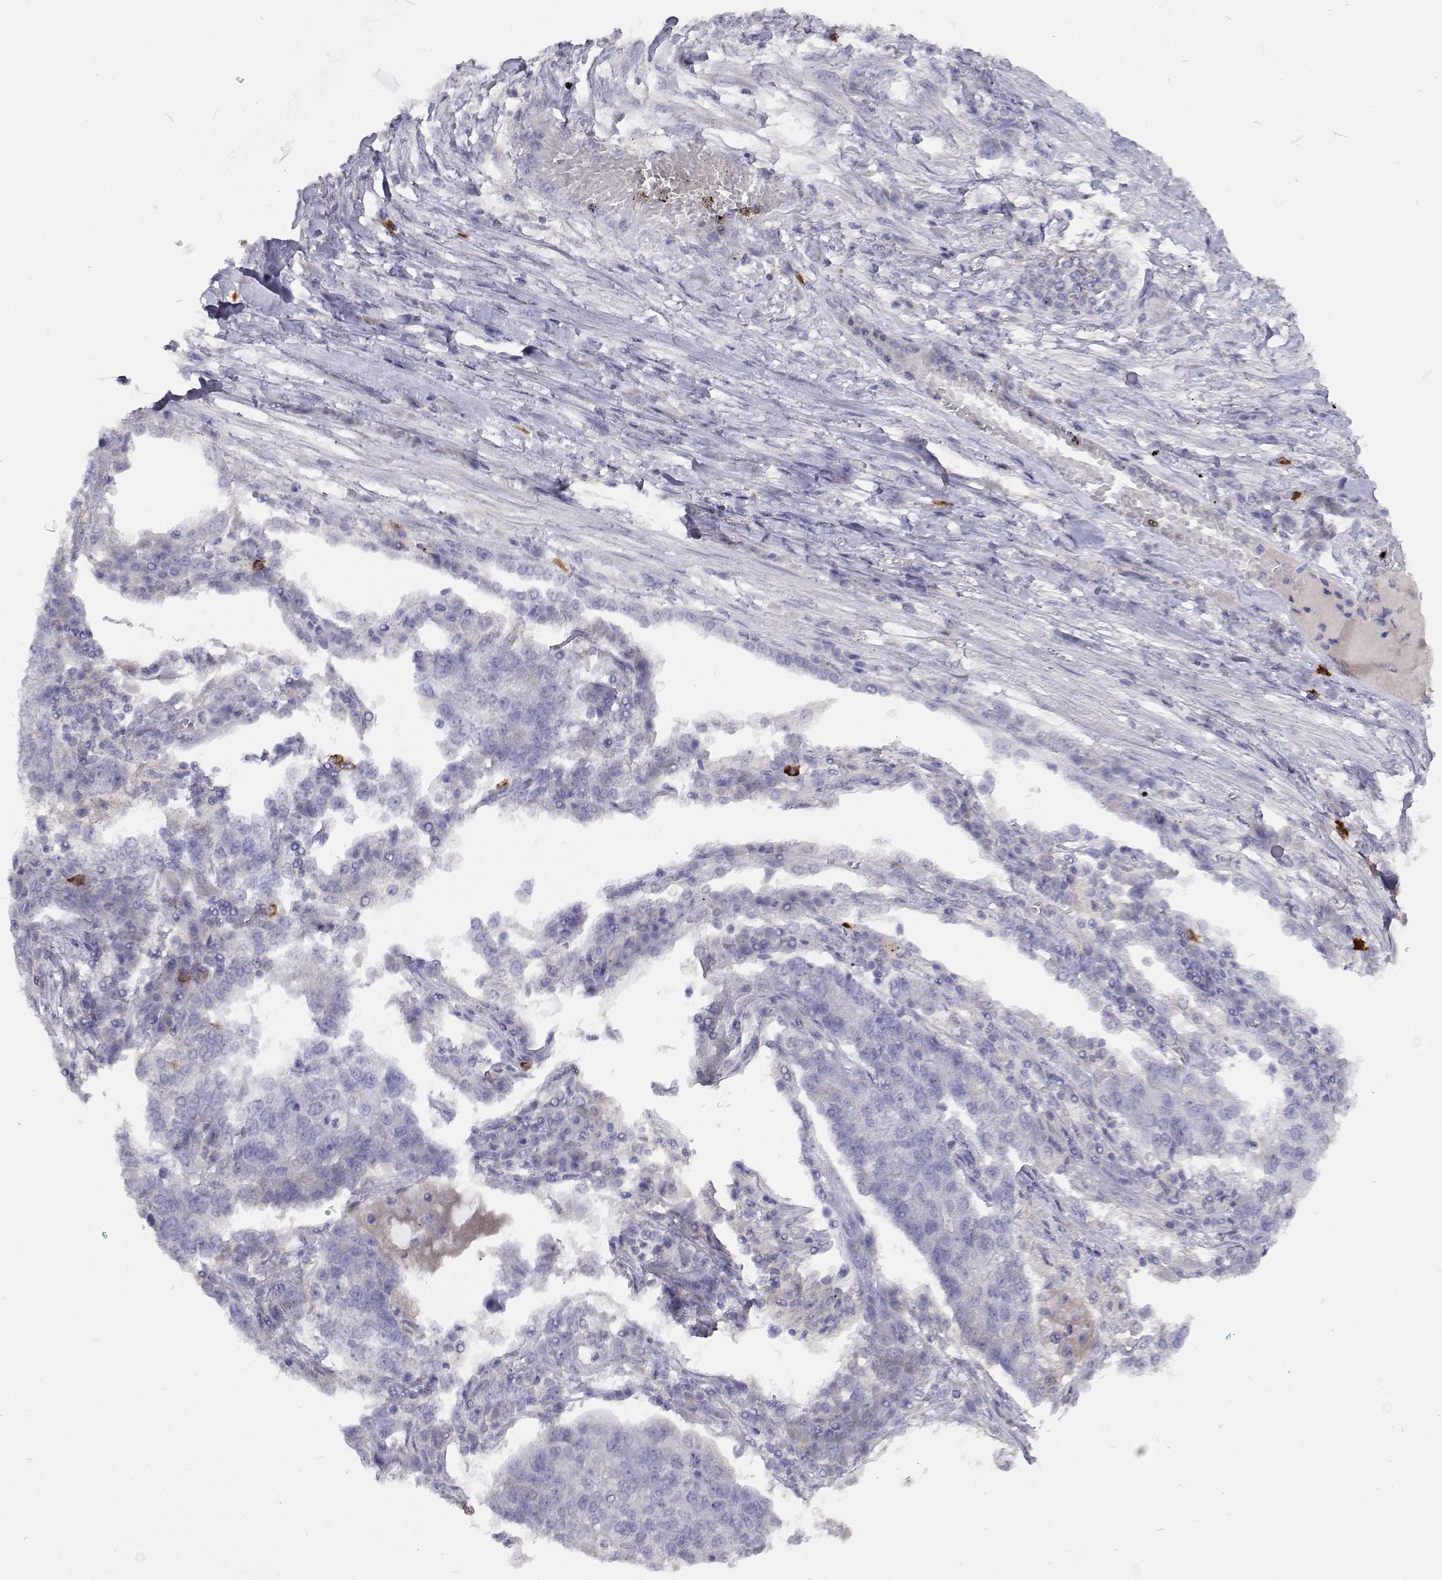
{"staining": {"intensity": "negative", "quantity": "none", "location": "none"}, "tissue": "lung cancer", "cell_type": "Tumor cells", "image_type": "cancer", "snomed": [{"axis": "morphology", "description": "Adenocarcinoma, NOS"}, {"axis": "topography", "description": "Lung"}], "caption": "Immunohistochemistry of human lung cancer (adenocarcinoma) exhibits no staining in tumor cells. (DAB (3,3'-diaminobenzidine) immunohistochemistry, high magnification).", "gene": "CFAP44", "patient": {"sex": "male", "age": 57}}